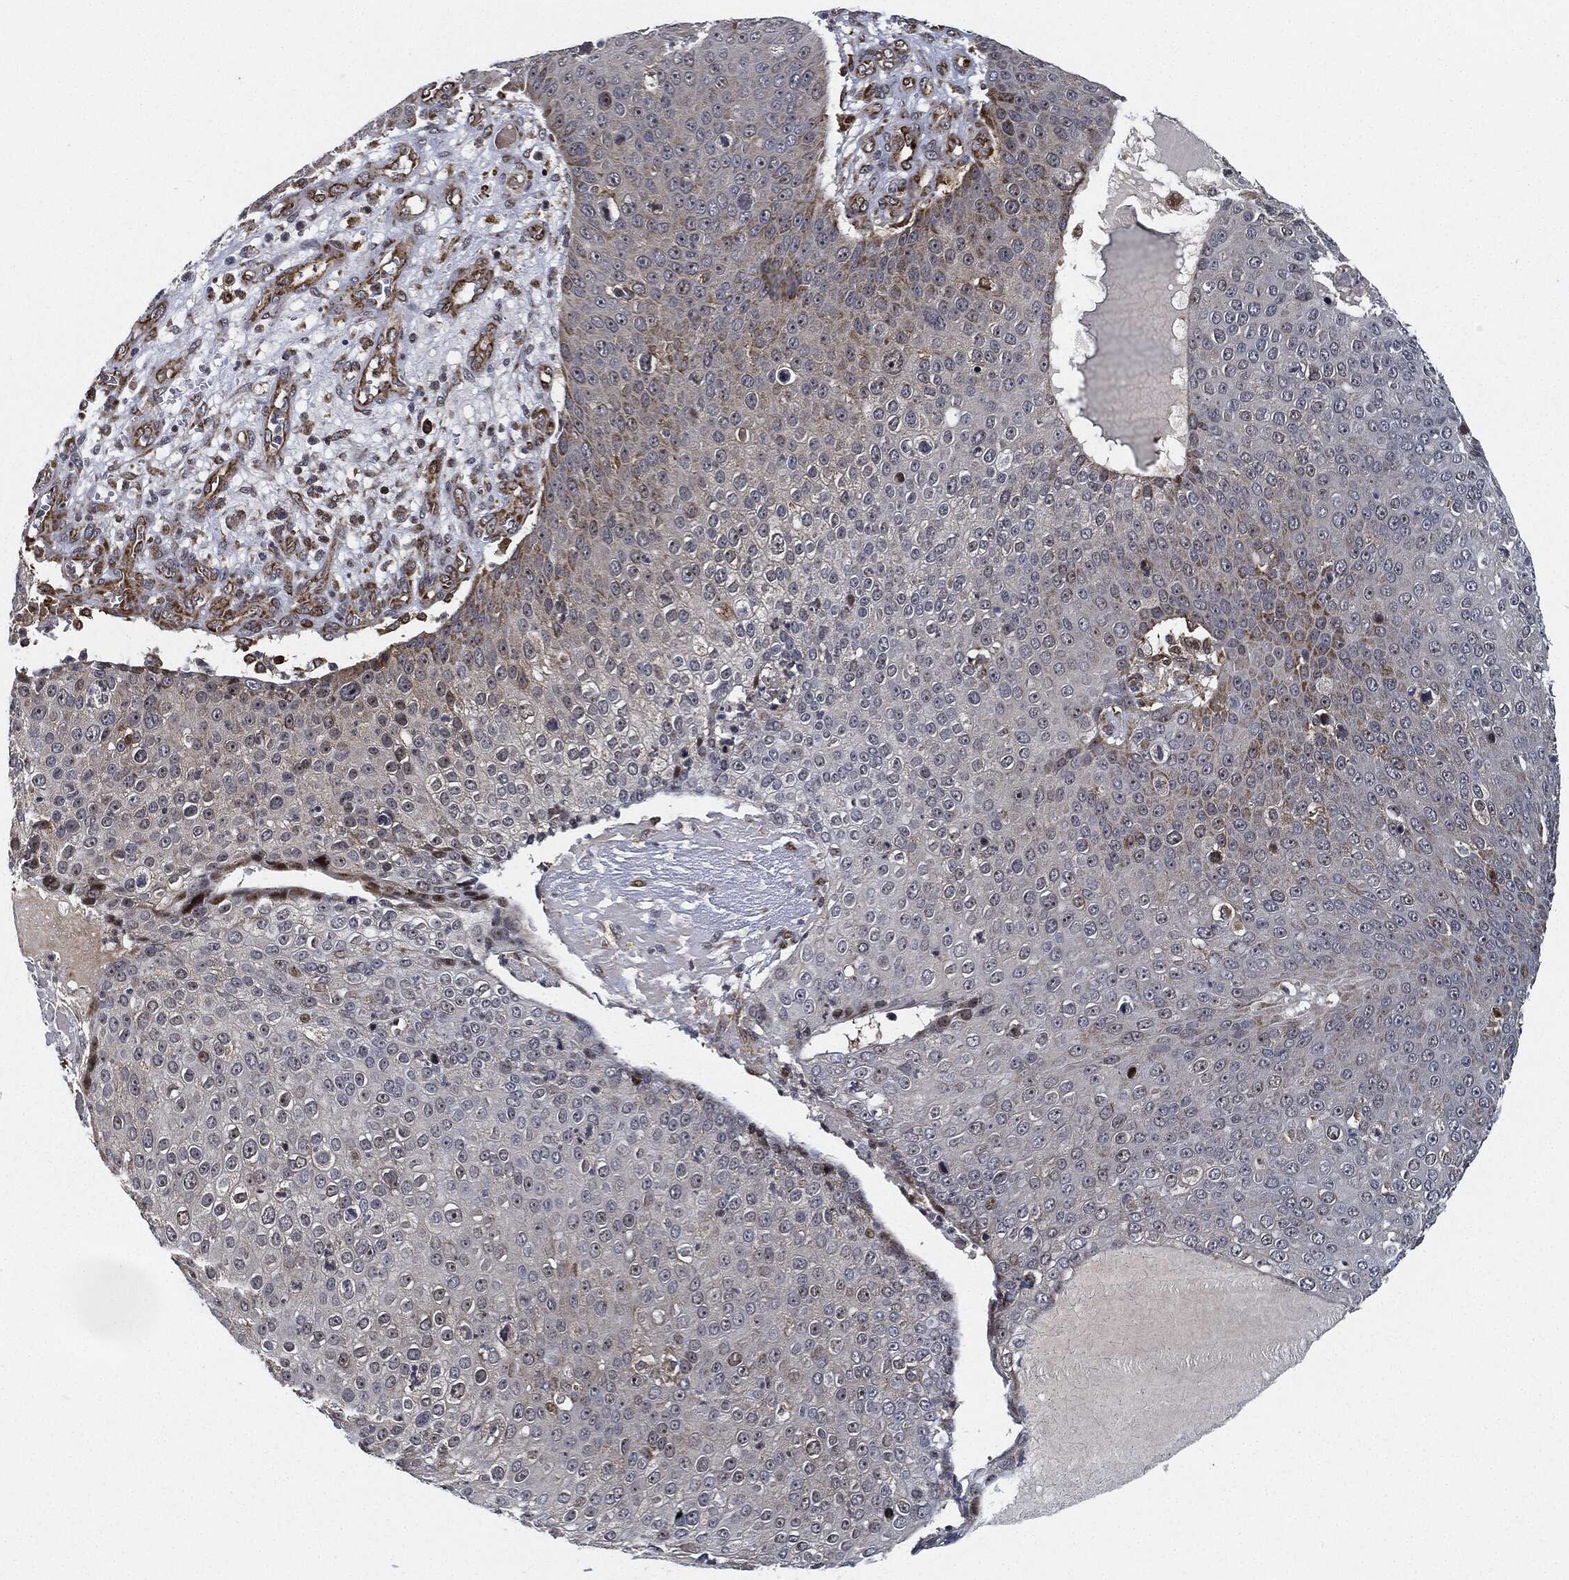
{"staining": {"intensity": "negative", "quantity": "none", "location": "none"}, "tissue": "skin cancer", "cell_type": "Tumor cells", "image_type": "cancer", "snomed": [{"axis": "morphology", "description": "Squamous cell carcinoma, NOS"}, {"axis": "topography", "description": "Skin"}], "caption": "IHC photomicrograph of neoplastic tissue: skin cancer stained with DAB shows no significant protein positivity in tumor cells.", "gene": "RNASEL", "patient": {"sex": "male", "age": 71}}